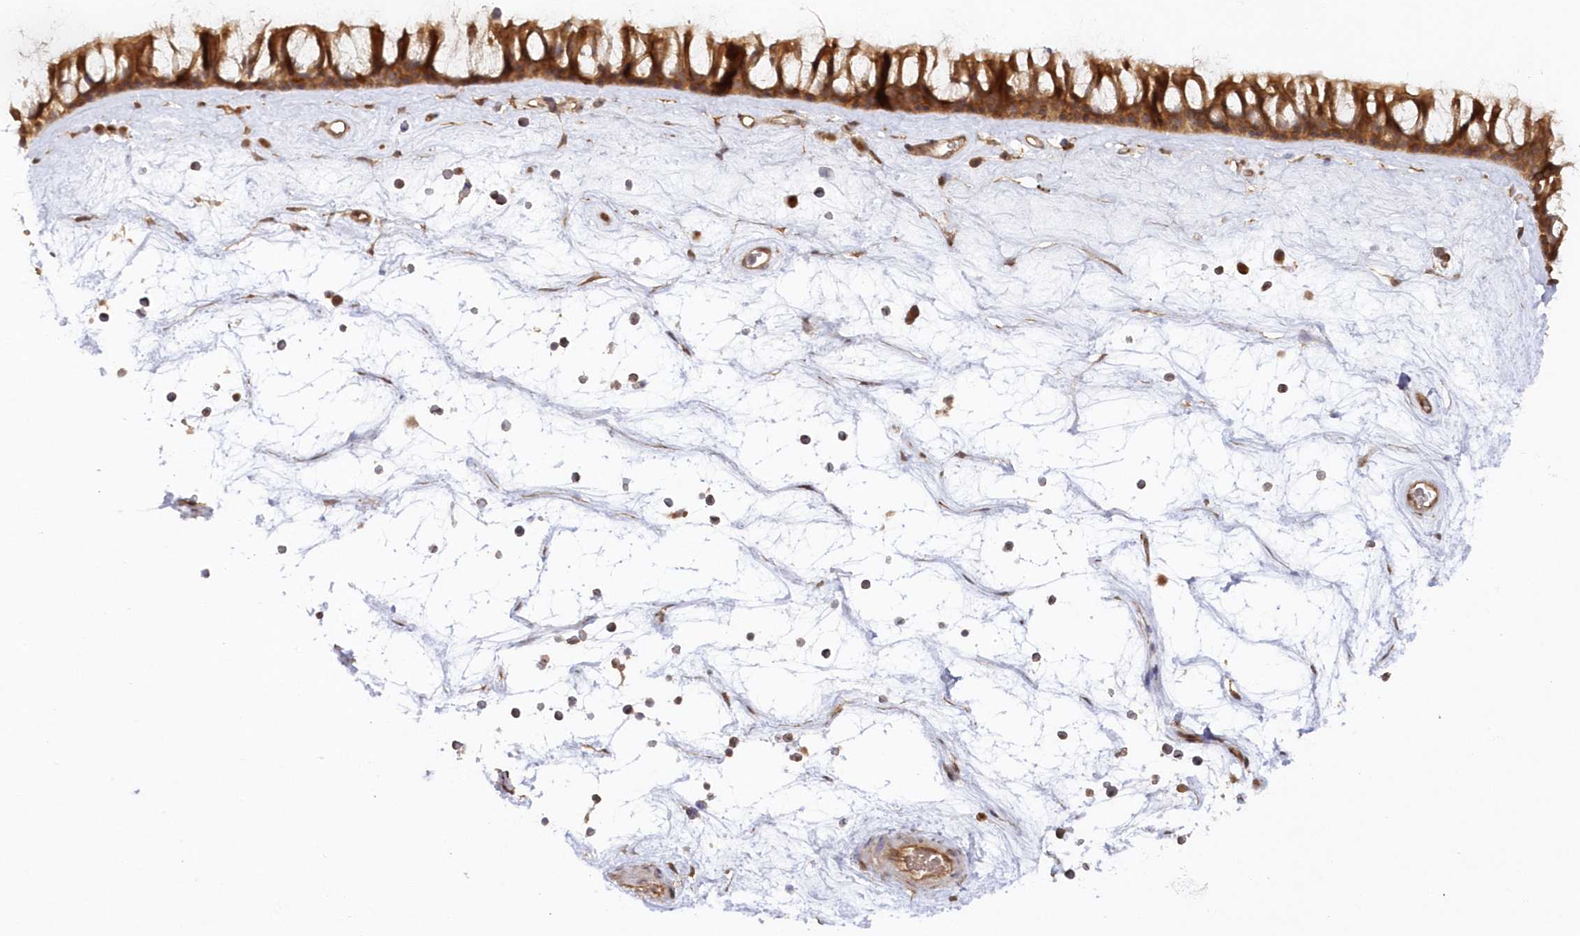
{"staining": {"intensity": "moderate", "quantity": ">75%", "location": "cytoplasmic/membranous"}, "tissue": "nasopharynx", "cell_type": "Respiratory epithelial cells", "image_type": "normal", "snomed": [{"axis": "morphology", "description": "Normal tissue, NOS"}, {"axis": "topography", "description": "Nasopharynx"}], "caption": "Immunohistochemical staining of unremarkable nasopharynx shows >75% levels of moderate cytoplasmic/membranous protein positivity in about >75% of respiratory epithelial cells.", "gene": "GBE1", "patient": {"sex": "male", "age": 64}}